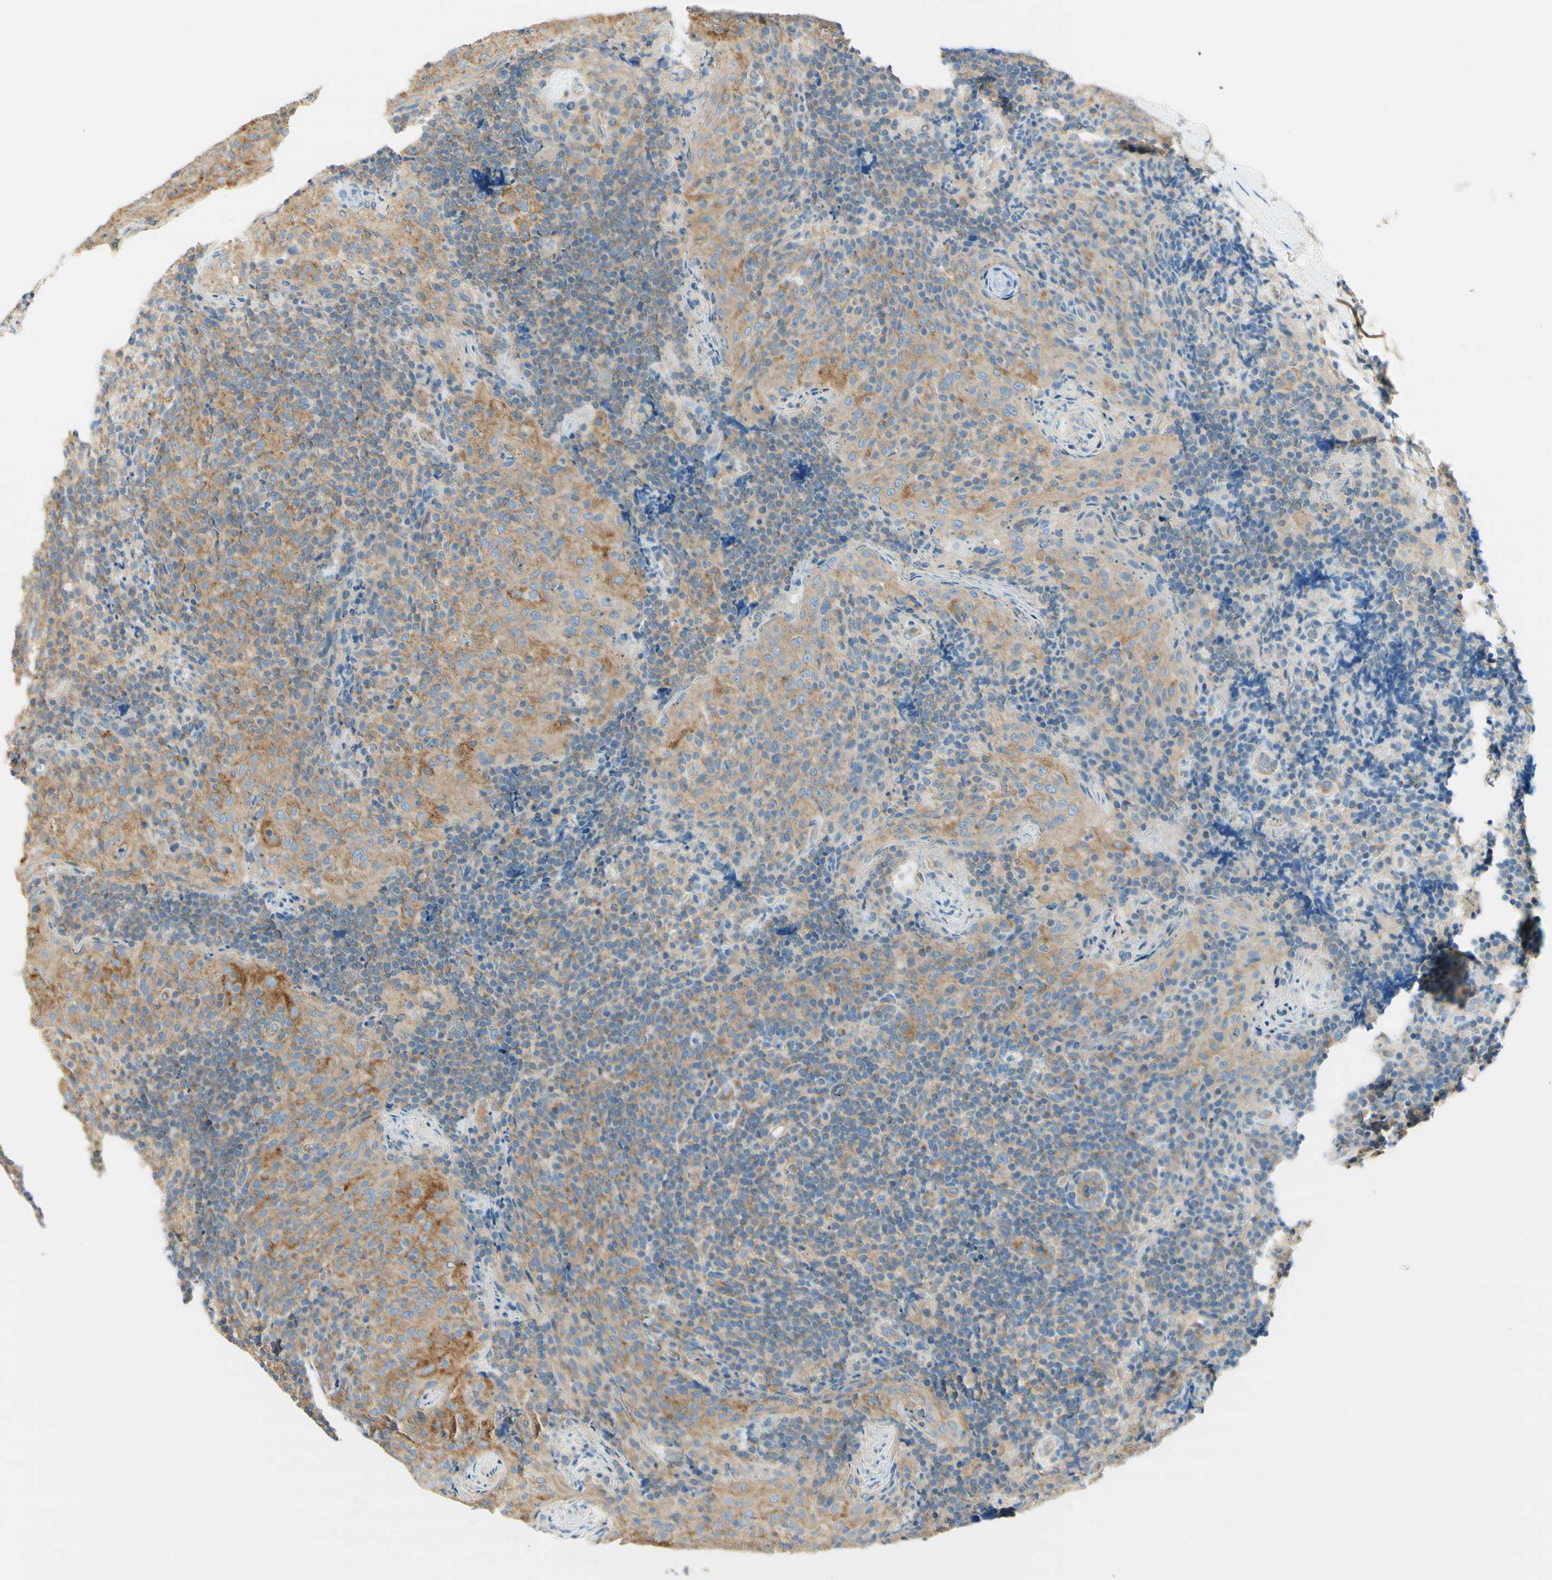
{"staining": {"intensity": "weak", "quantity": "25%-75%", "location": "cytoplasmic/membranous"}, "tissue": "tonsil", "cell_type": "Germinal center cells", "image_type": "normal", "snomed": [{"axis": "morphology", "description": "Normal tissue, NOS"}, {"axis": "topography", "description": "Tonsil"}], "caption": "Immunohistochemistry (IHC) micrograph of normal tonsil stained for a protein (brown), which demonstrates low levels of weak cytoplasmic/membranous expression in approximately 25%-75% of germinal center cells.", "gene": "CLTC", "patient": {"sex": "male", "age": 17}}